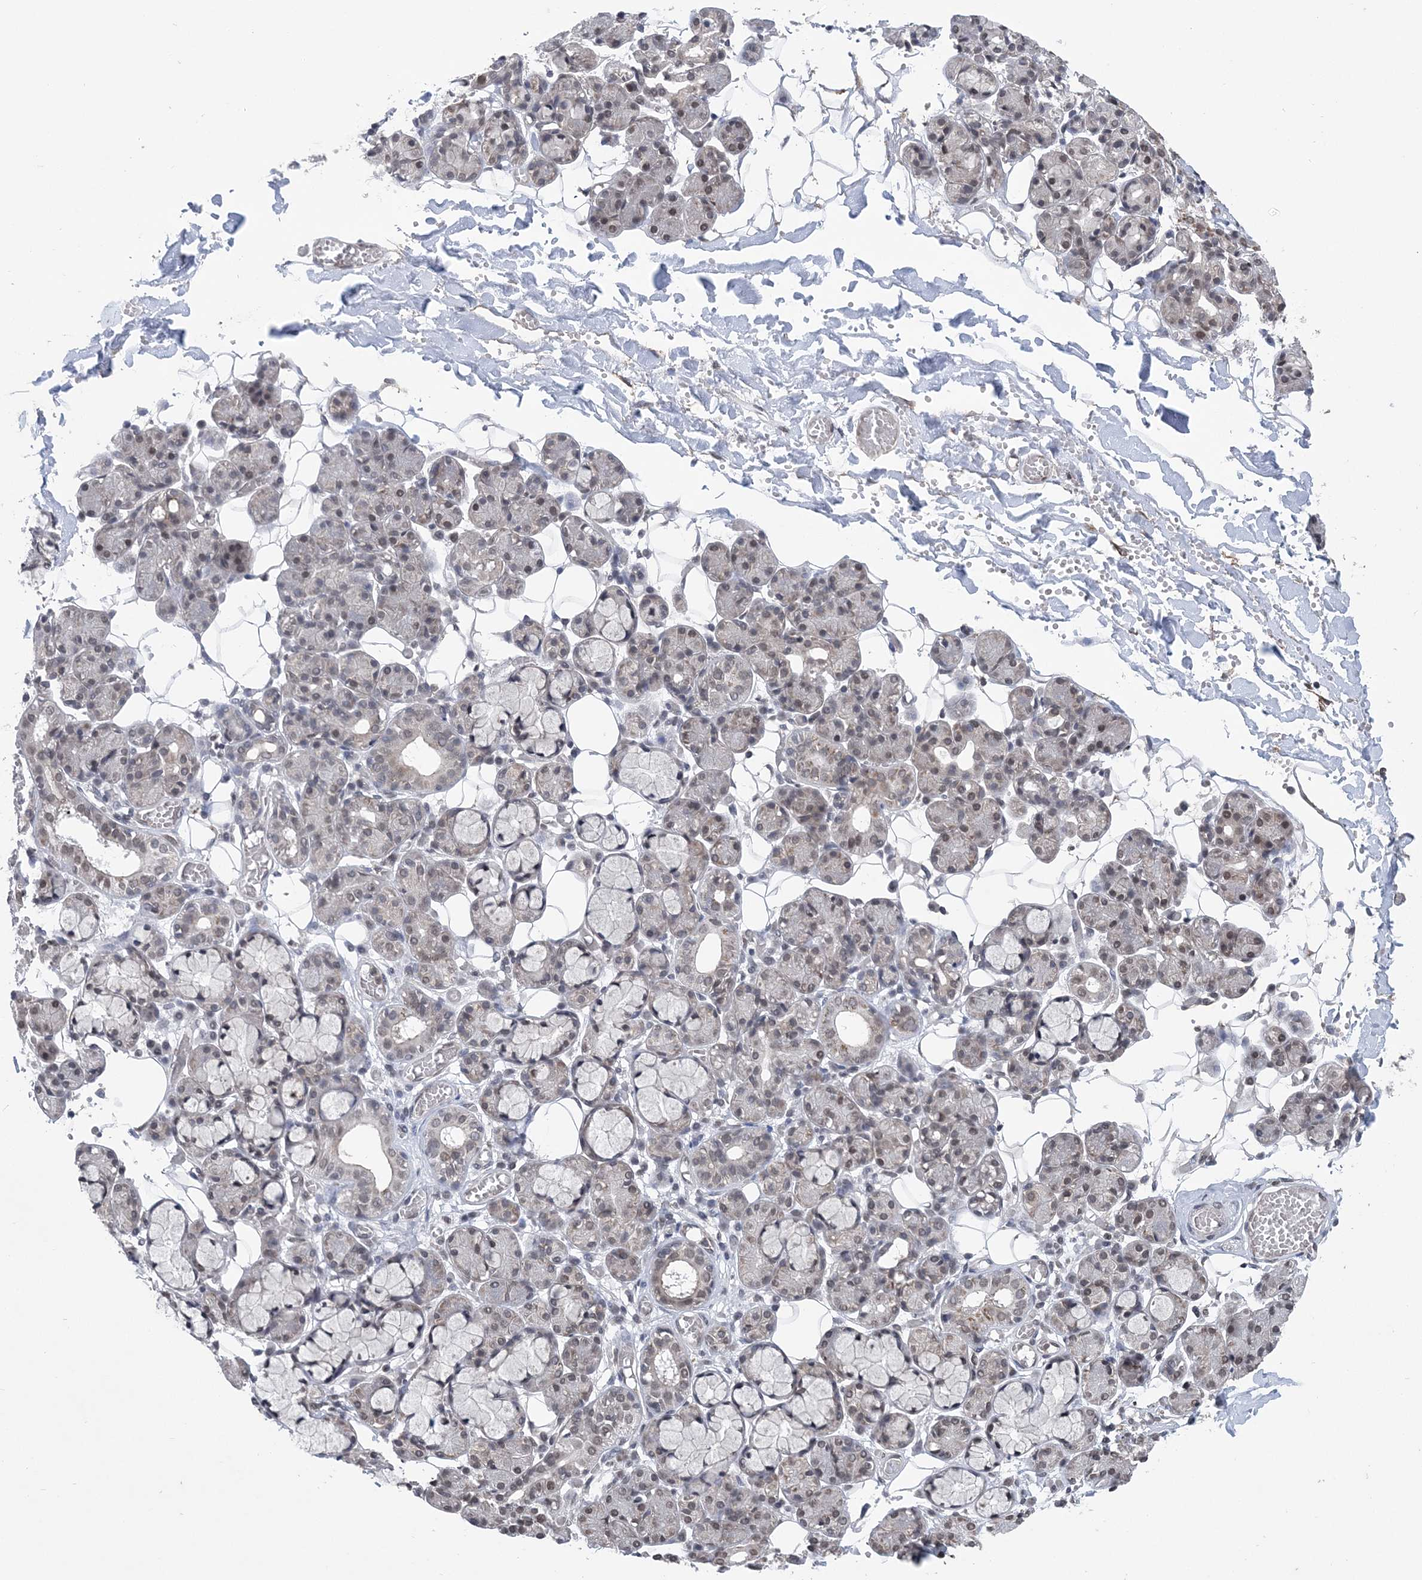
{"staining": {"intensity": "weak", "quantity": ">75%", "location": "nuclear"}, "tissue": "salivary gland", "cell_type": "Glandular cells", "image_type": "normal", "snomed": [{"axis": "morphology", "description": "Normal tissue, NOS"}, {"axis": "topography", "description": "Salivary gland"}], "caption": "Immunohistochemistry (IHC) (DAB) staining of unremarkable human salivary gland reveals weak nuclear protein expression in about >75% of glandular cells.", "gene": "CCDC152", "patient": {"sex": "male", "age": 63}}